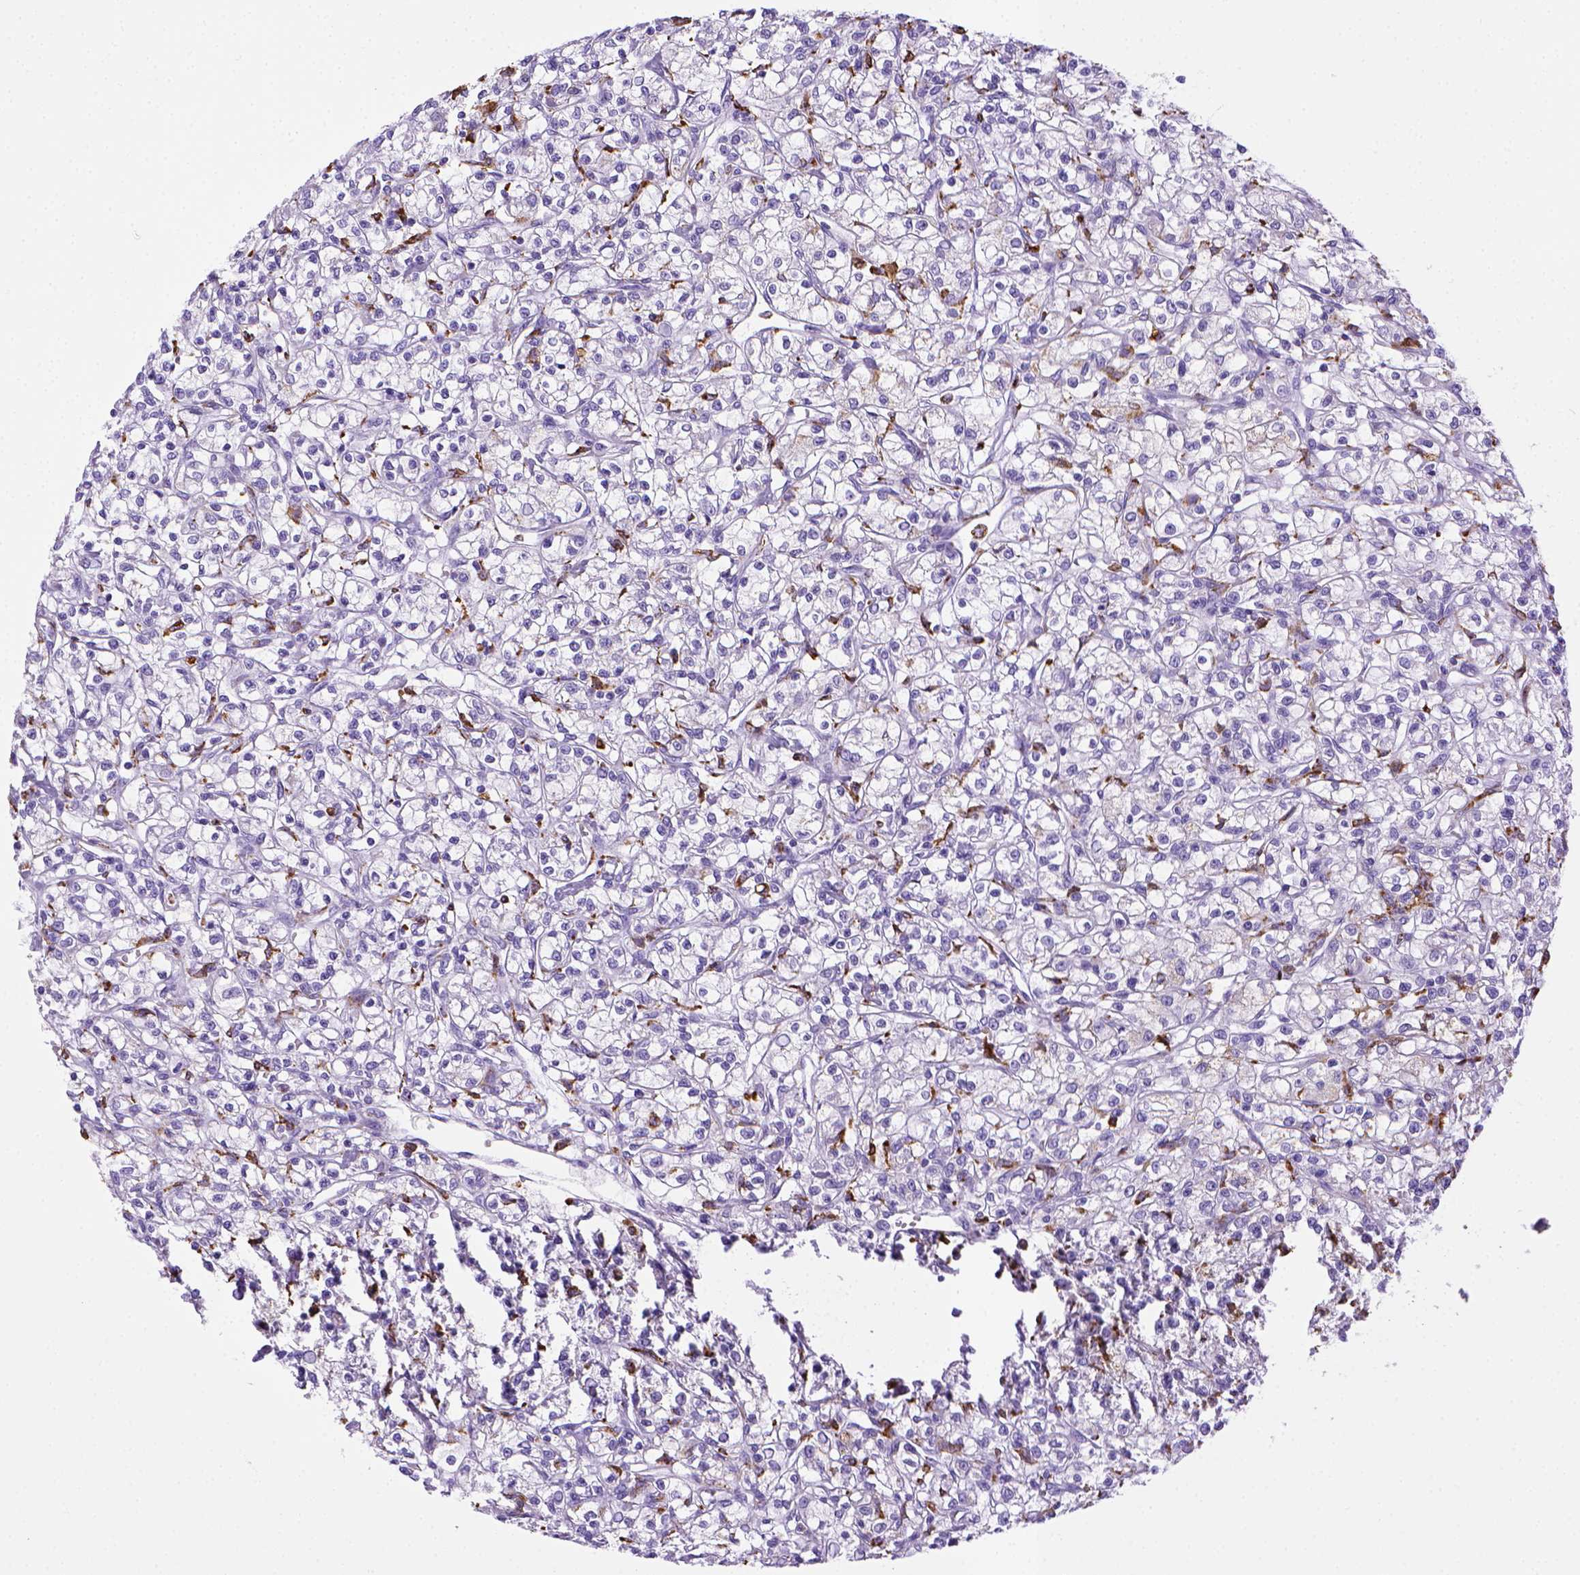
{"staining": {"intensity": "negative", "quantity": "none", "location": "none"}, "tissue": "renal cancer", "cell_type": "Tumor cells", "image_type": "cancer", "snomed": [{"axis": "morphology", "description": "Adenocarcinoma, NOS"}, {"axis": "topography", "description": "Kidney"}], "caption": "DAB immunohistochemical staining of renal adenocarcinoma reveals no significant positivity in tumor cells.", "gene": "CD68", "patient": {"sex": "female", "age": 59}}